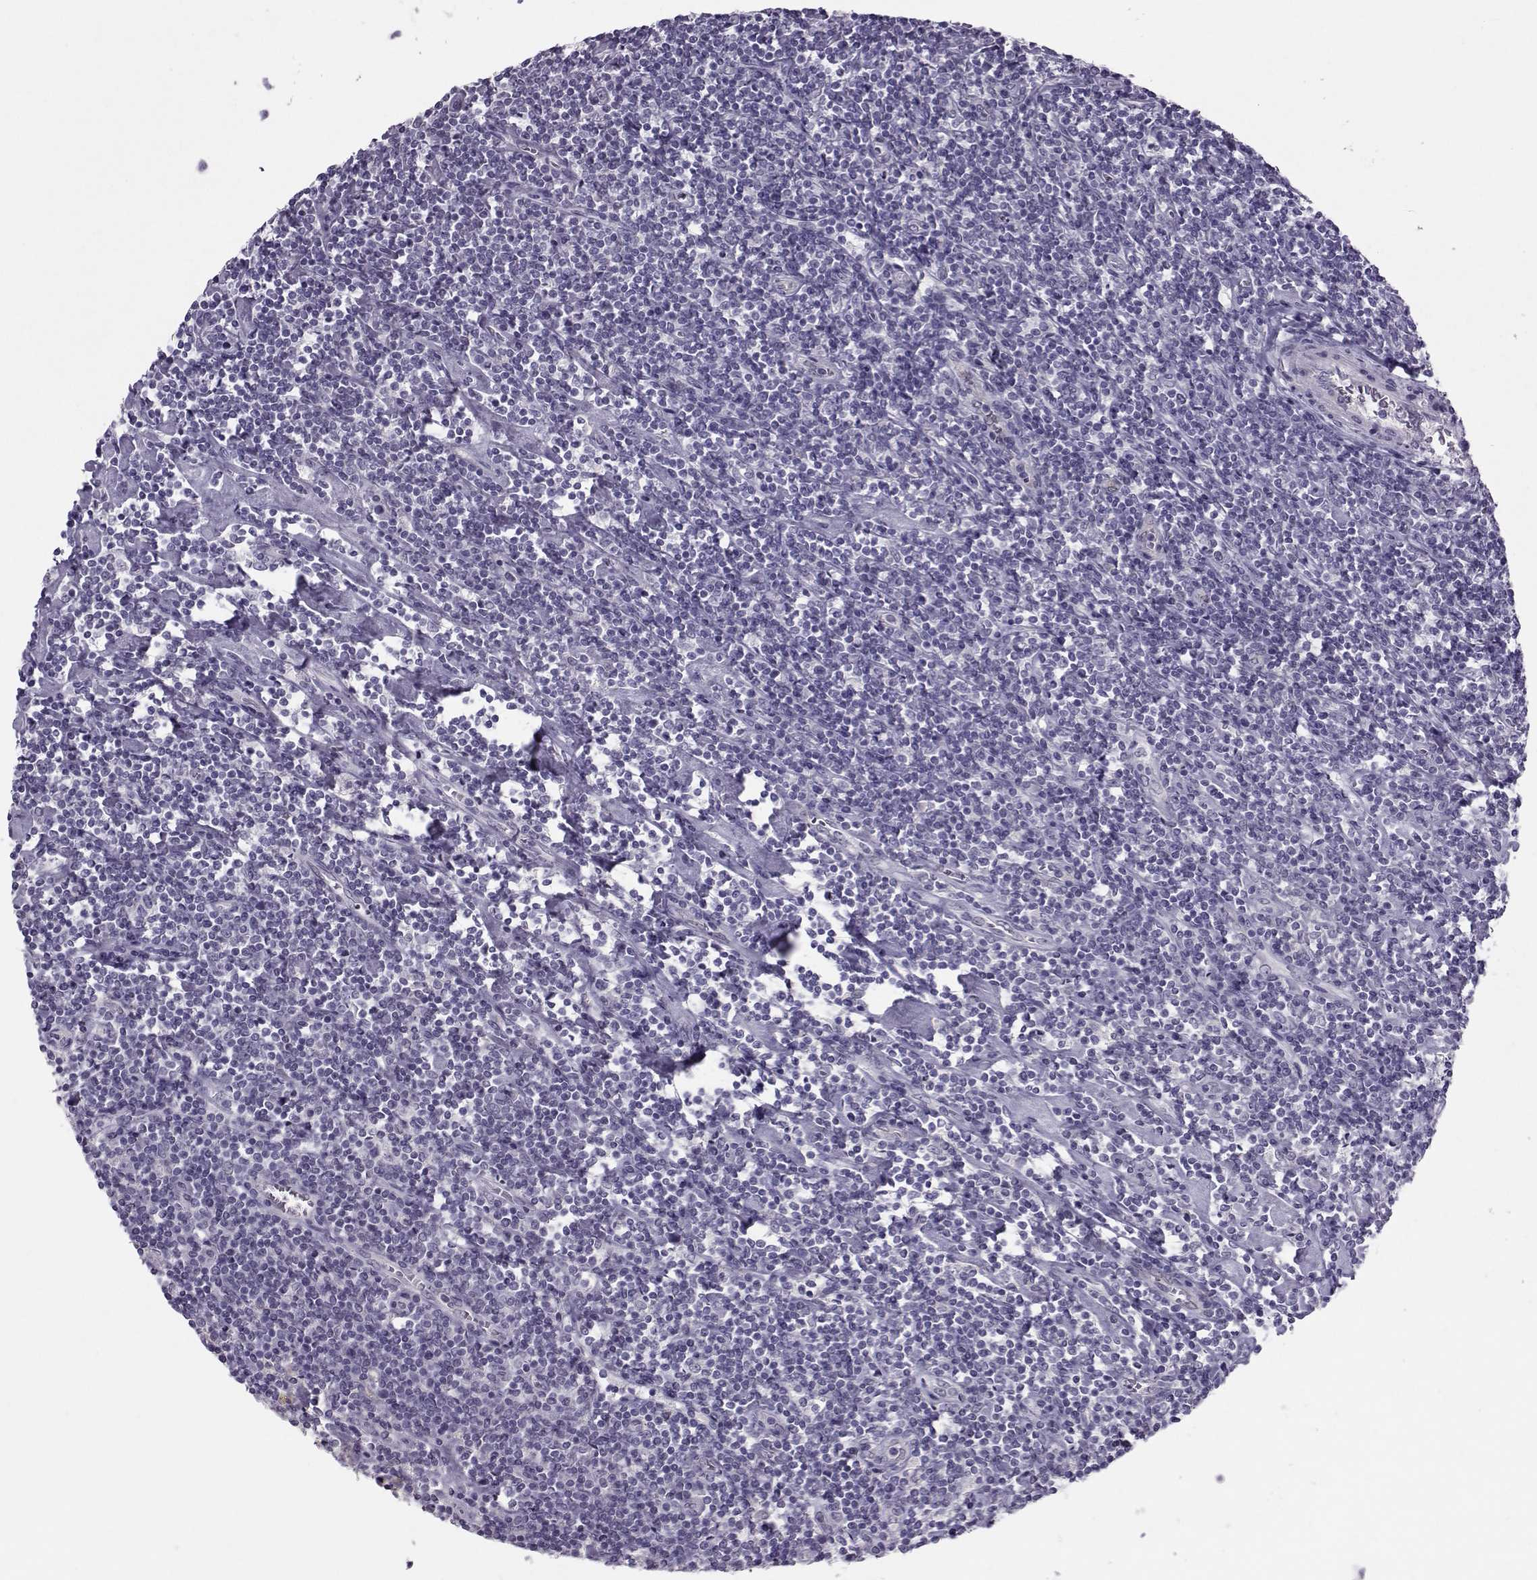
{"staining": {"intensity": "negative", "quantity": "none", "location": "none"}, "tissue": "lymphoma", "cell_type": "Tumor cells", "image_type": "cancer", "snomed": [{"axis": "morphology", "description": "Hodgkin's disease, NOS"}, {"axis": "topography", "description": "Lymph node"}], "caption": "Immunohistochemistry (IHC) histopathology image of human Hodgkin's disease stained for a protein (brown), which demonstrates no staining in tumor cells.", "gene": "ASRGL1", "patient": {"sex": "male", "age": 40}}